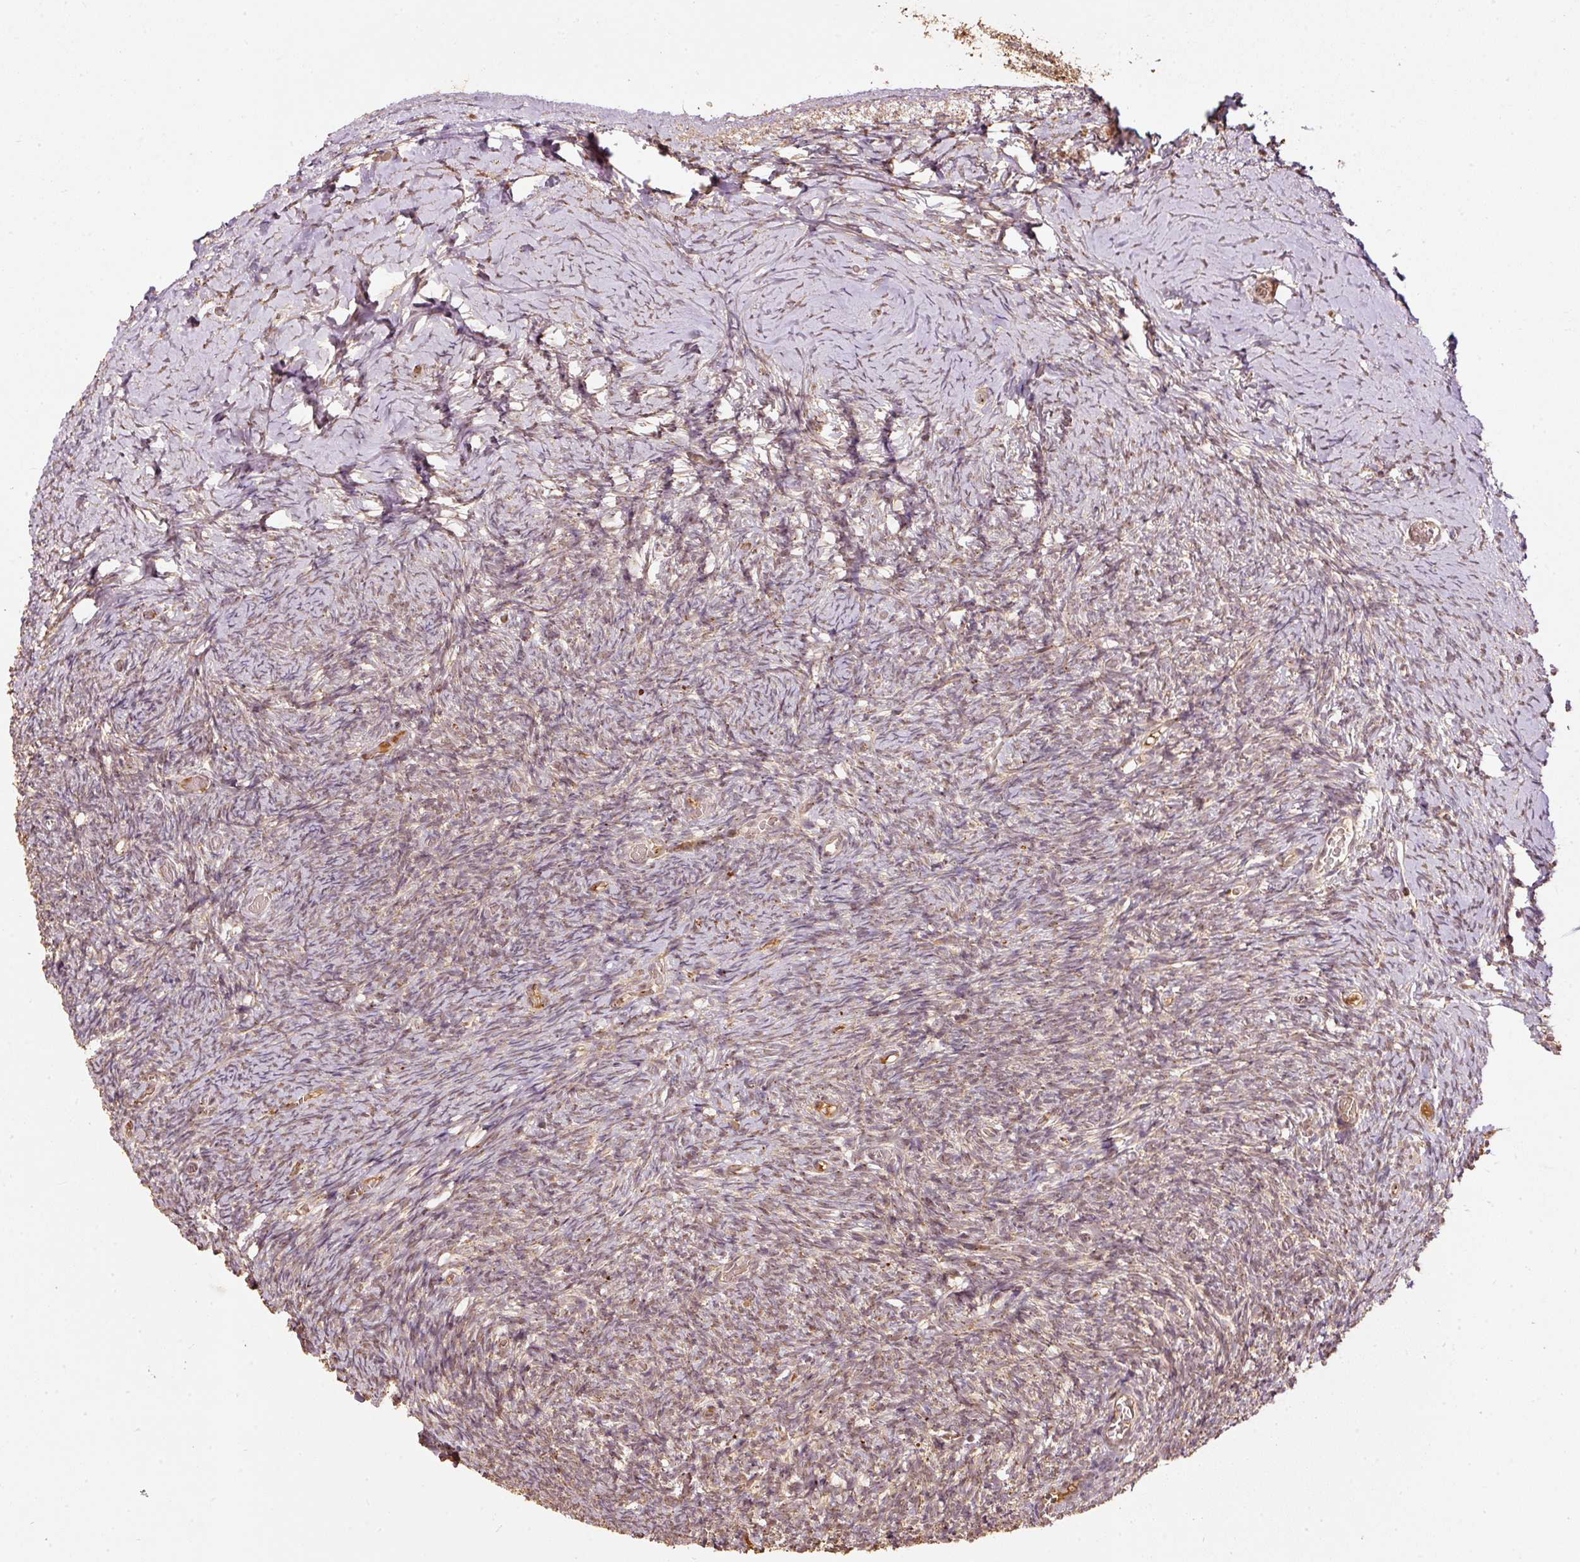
{"staining": {"intensity": "moderate", "quantity": ">75%", "location": "cytoplasmic/membranous"}, "tissue": "ovary", "cell_type": "Follicle cells", "image_type": "normal", "snomed": [{"axis": "morphology", "description": "Normal tissue, NOS"}, {"axis": "topography", "description": "Ovary"}], "caption": "Ovary stained for a protein (brown) displays moderate cytoplasmic/membranous positive expression in about >75% of follicle cells.", "gene": "FUT8", "patient": {"sex": "female", "age": 39}}